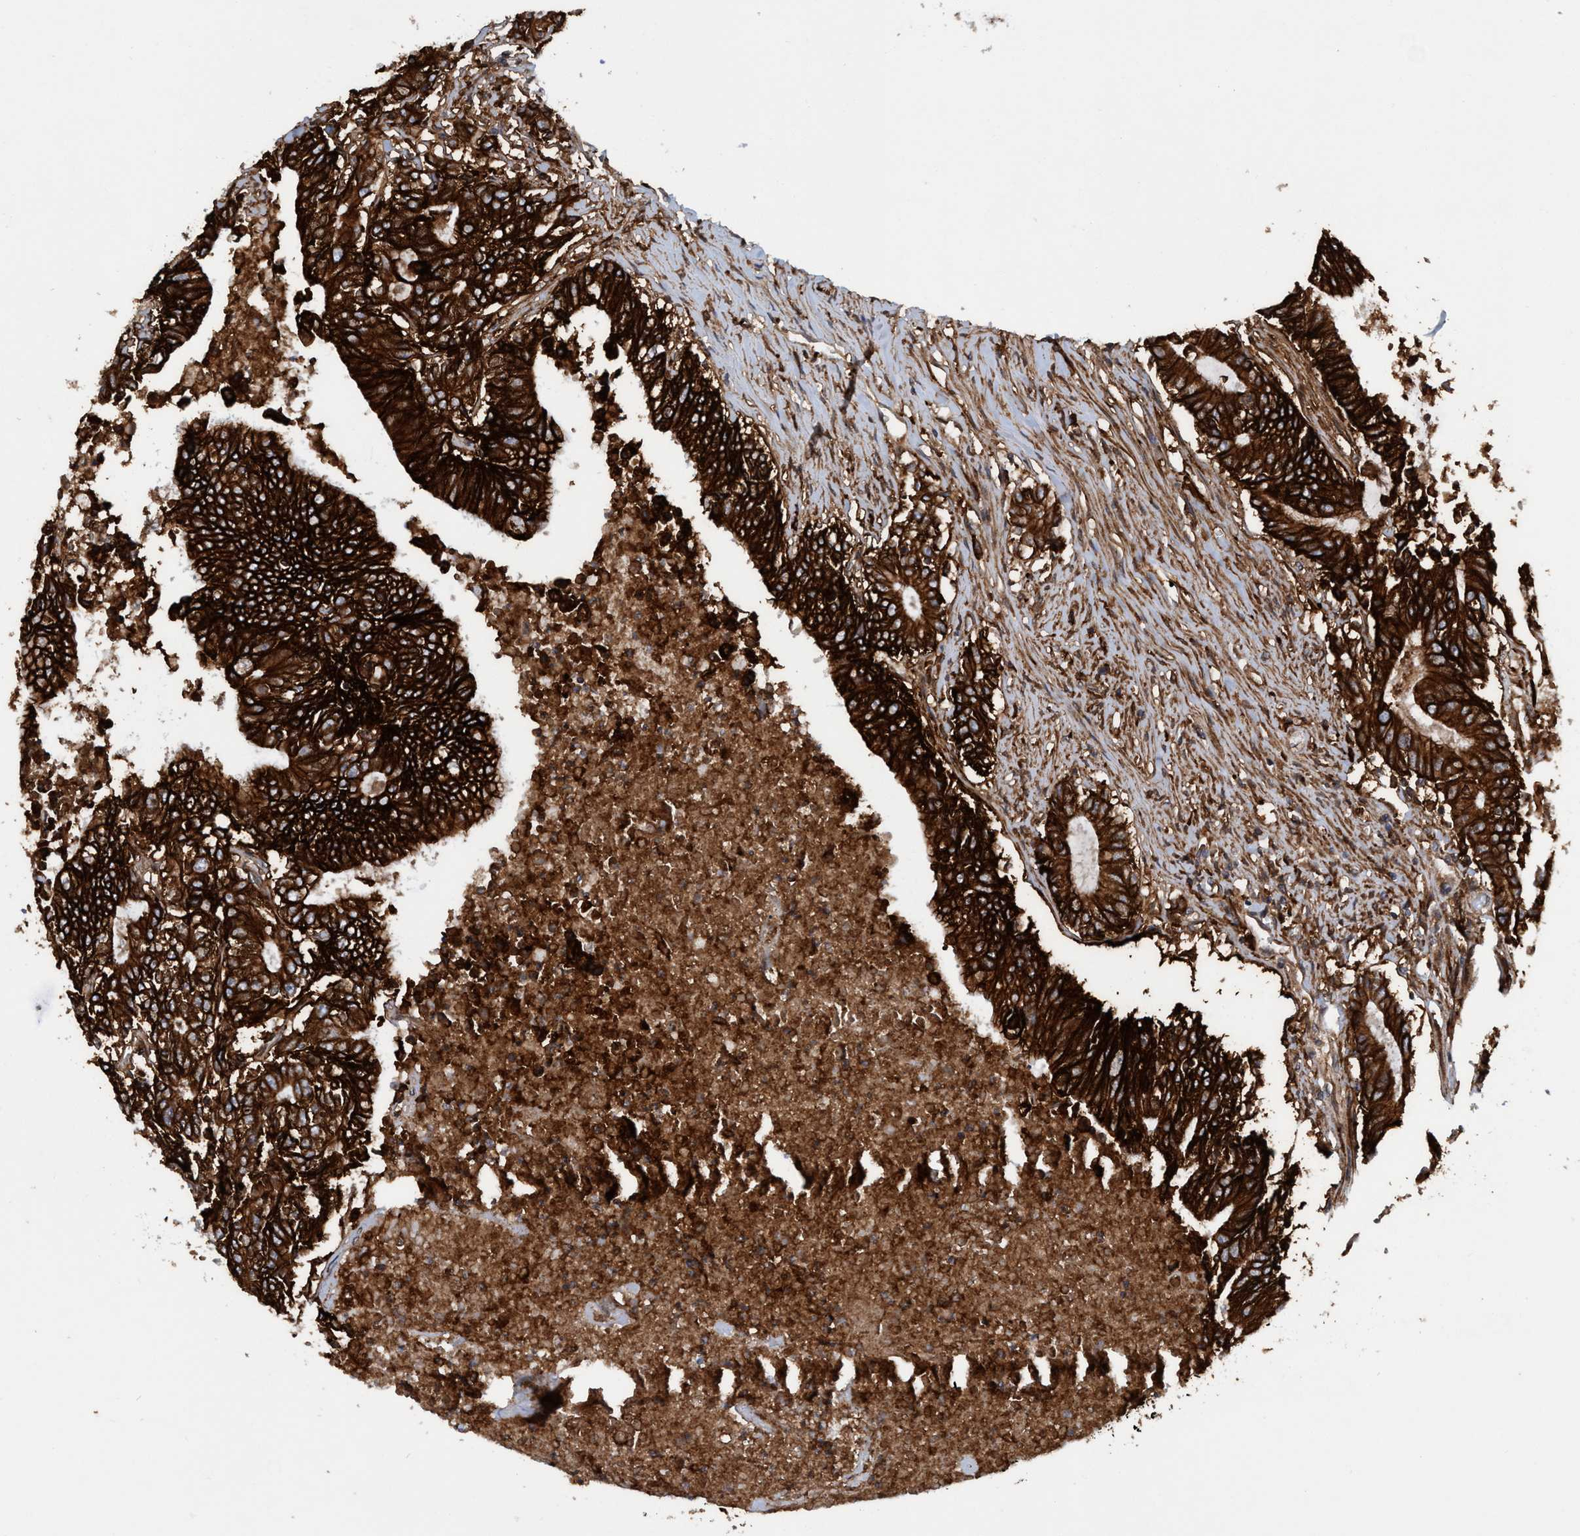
{"staining": {"intensity": "strong", "quantity": ">75%", "location": "cytoplasmic/membranous"}, "tissue": "colorectal cancer", "cell_type": "Tumor cells", "image_type": "cancer", "snomed": [{"axis": "morphology", "description": "Adenocarcinoma, NOS"}, {"axis": "topography", "description": "Colon"}], "caption": "A brown stain highlights strong cytoplasmic/membranous staining of a protein in adenocarcinoma (colorectal) tumor cells.", "gene": "SLC16A3", "patient": {"sex": "female", "age": 77}}